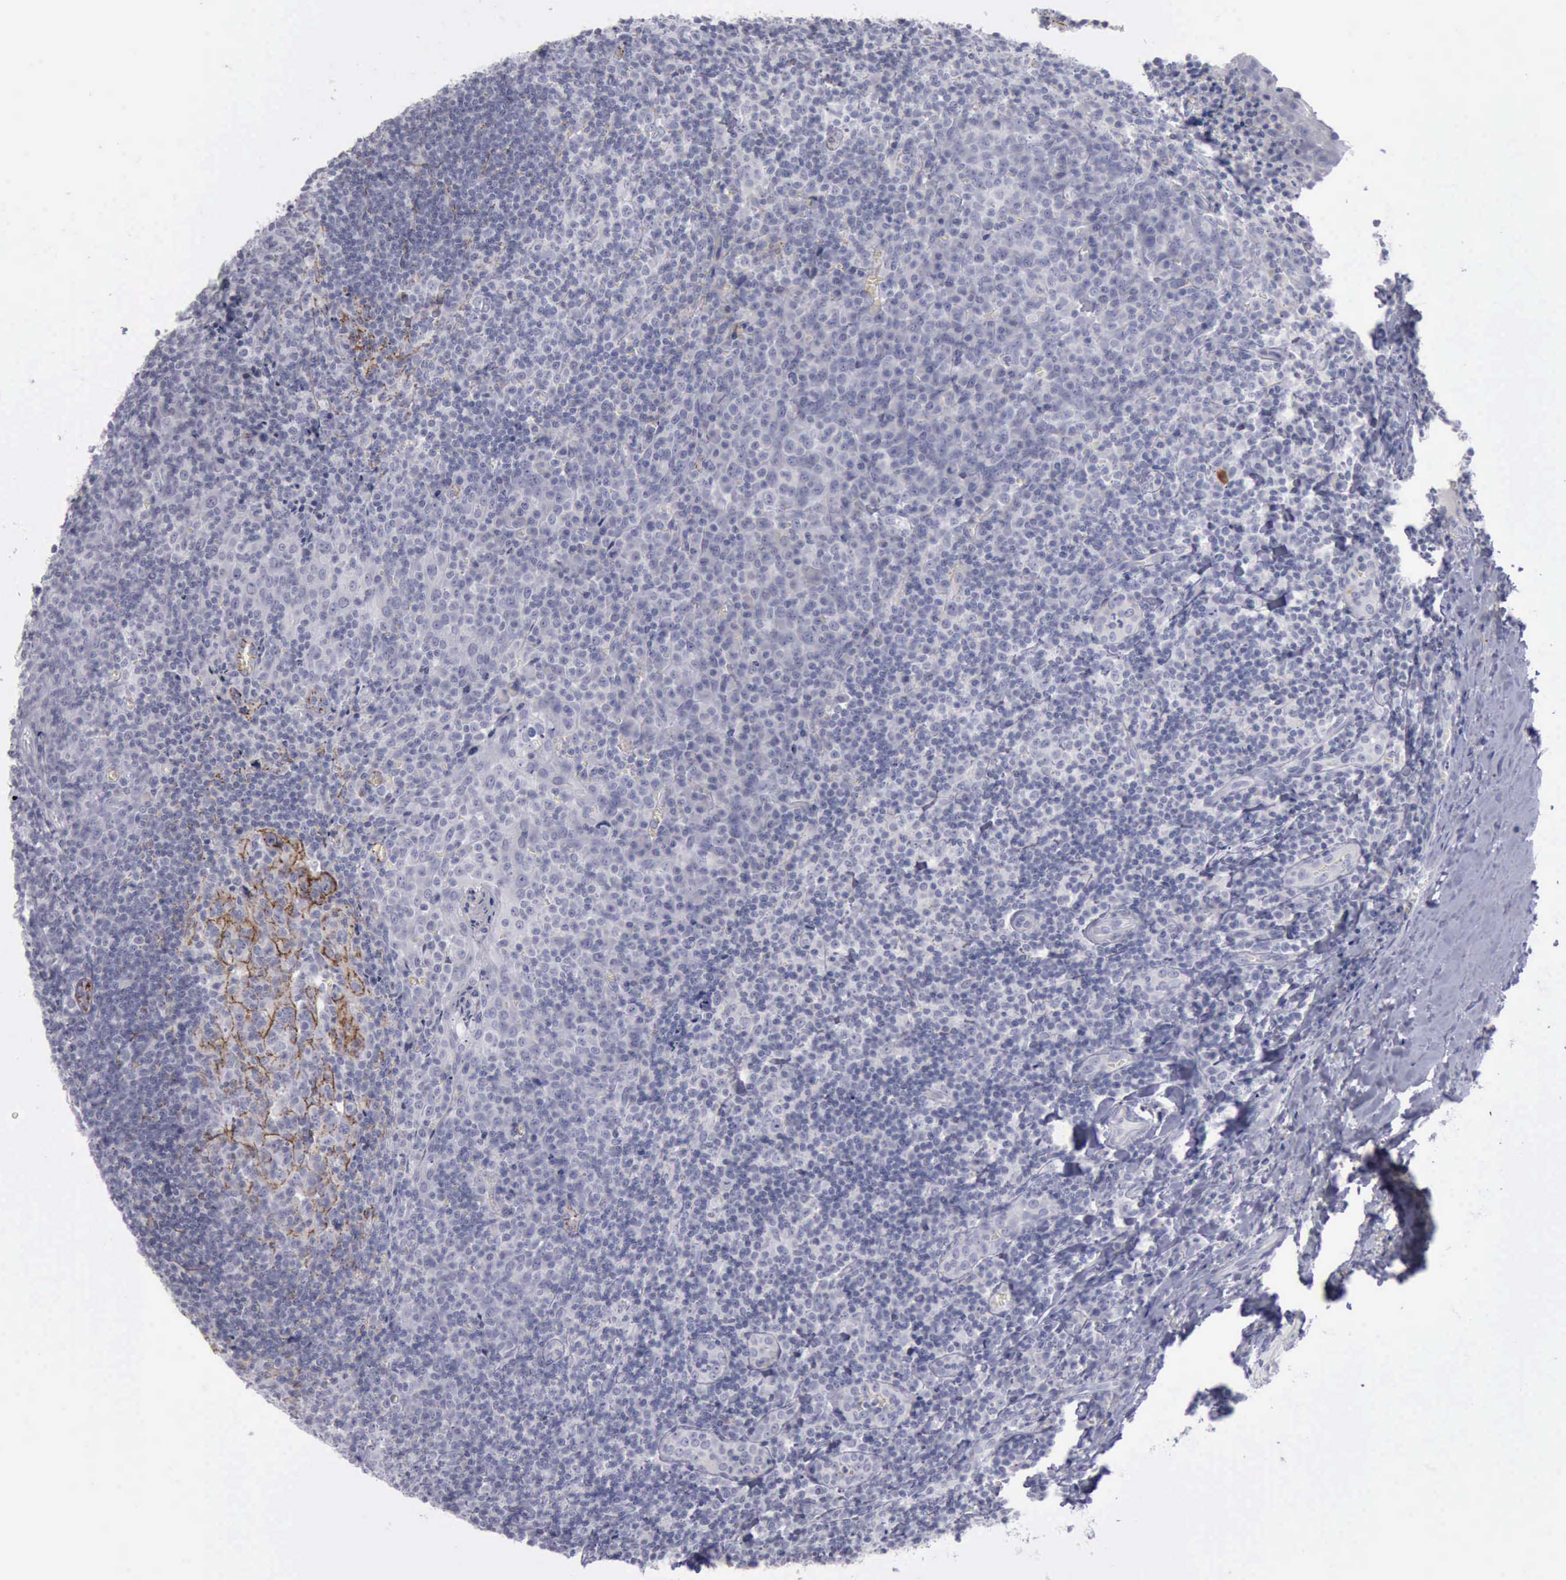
{"staining": {"intensity": "moderate", "quantity": "<25%", "location": "cytoplasmic/membranous"}, "tissue": "tonsil", "cell_type": "Germinal center cells", "image_type": "normal", "snomed": [{"axis": "morphology", "description": "Normal tissue, NOS"}, {"axis": "topography", "description": "Tonsil"}], "caption": "Germinal center cells demonstrate low levels of moderate cytoplasmic/membranous staining in about <25% of cells in unremarkable tonsil.", "gene": "CDH2", "patient": {"sex": "male", "age": 20}}